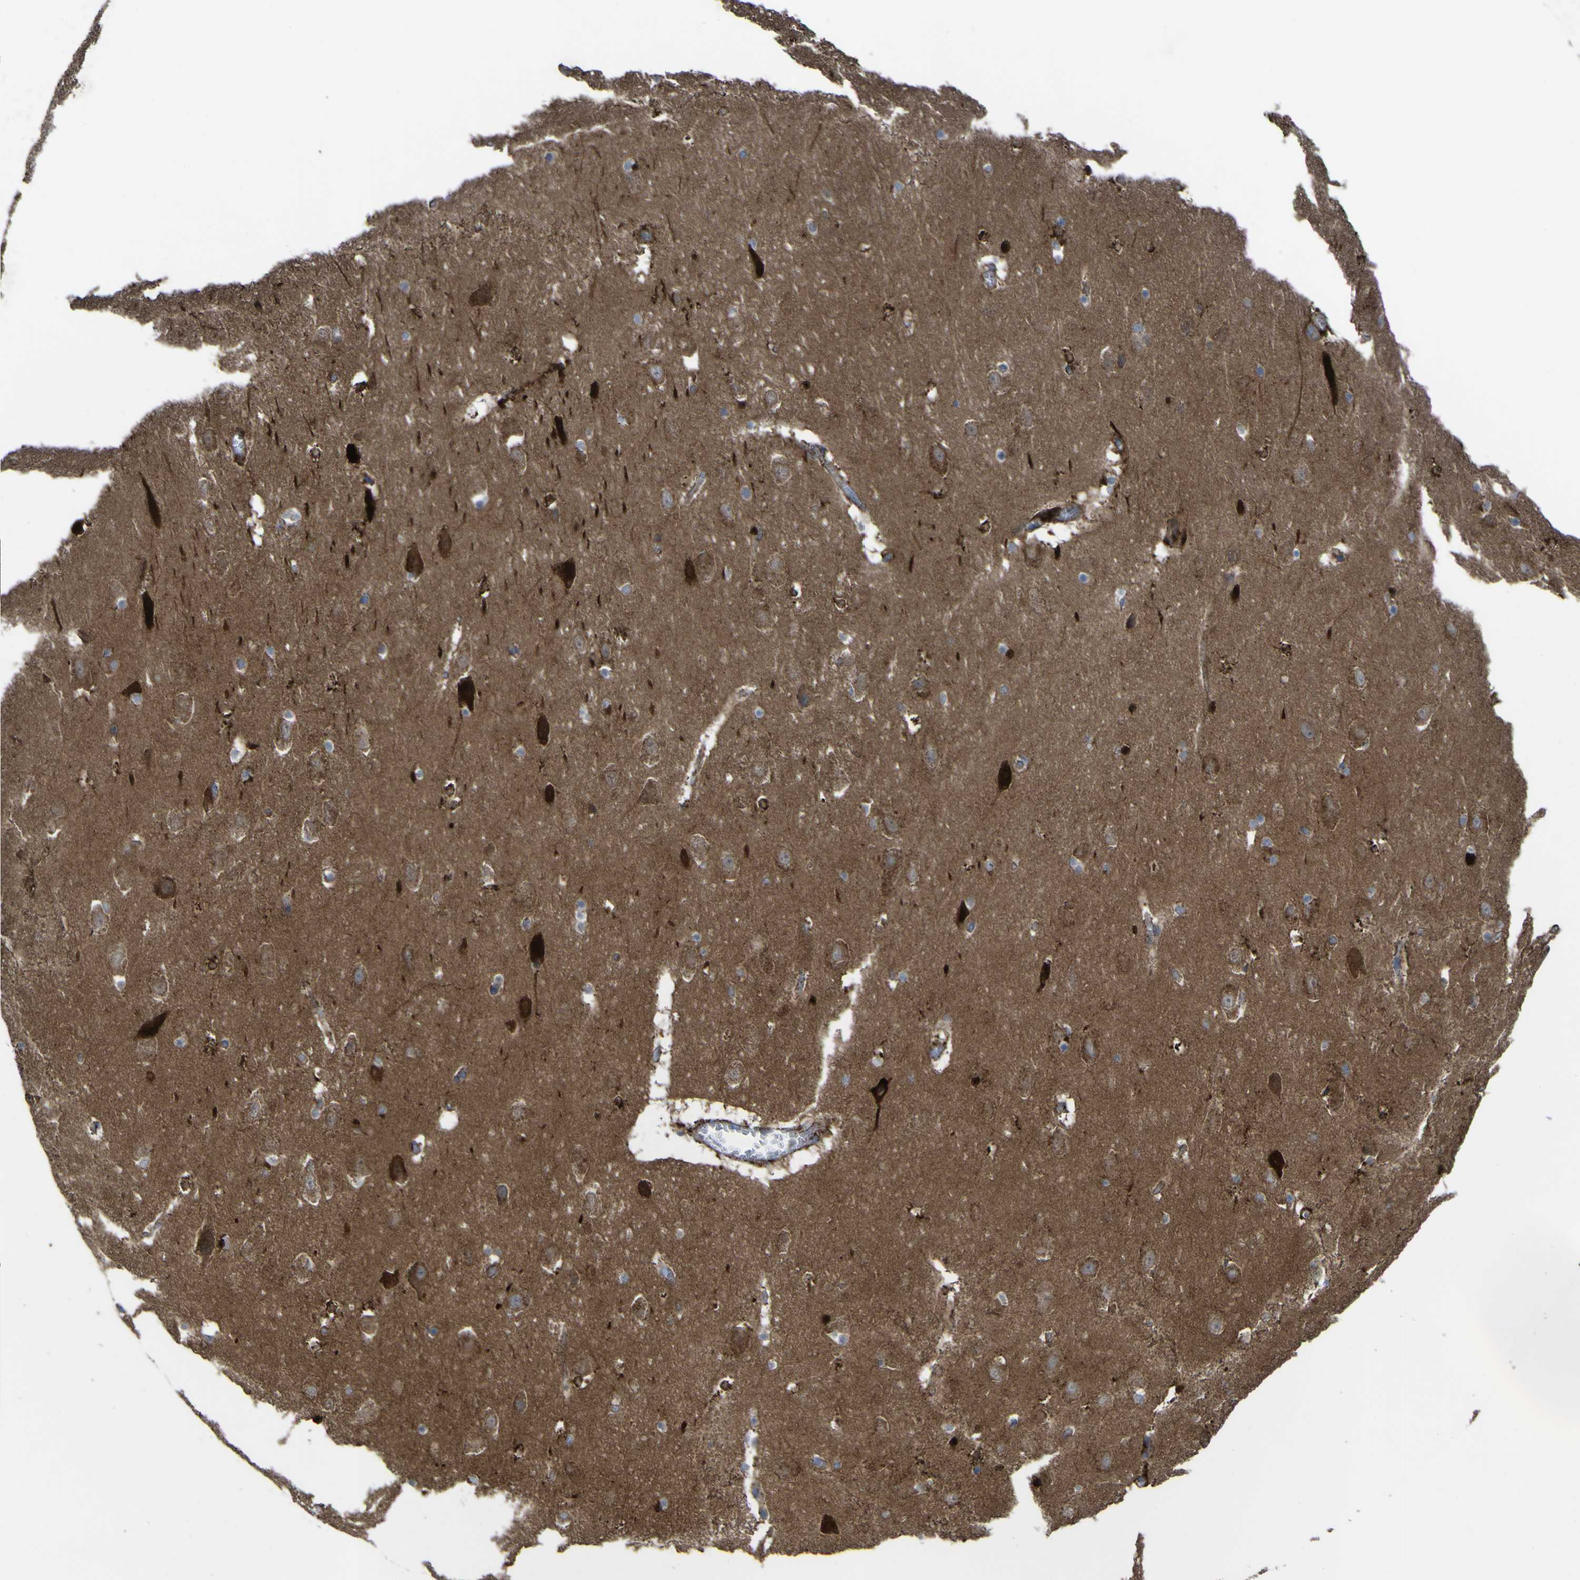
{"staining": {"intensity": "strong", "quantity": "<25%", "location": "cytoplasmic/membranous"}, "tissue": "hippocampus", "cell_type": "Glial cells", "image_type": "normal", "snomed": [{"axis": "morphology", "description": "Normal tissue, NOS"}, {"axis": "topography", "description": "Hippocampus"}], "caption": "Glial cells demonstrate medium levels of strong cytoplasmic/membranous staining in about <25% of cells in benign hippocampus.", "gene": "CST3", "patient": {"sex": "male", "age": 45}}